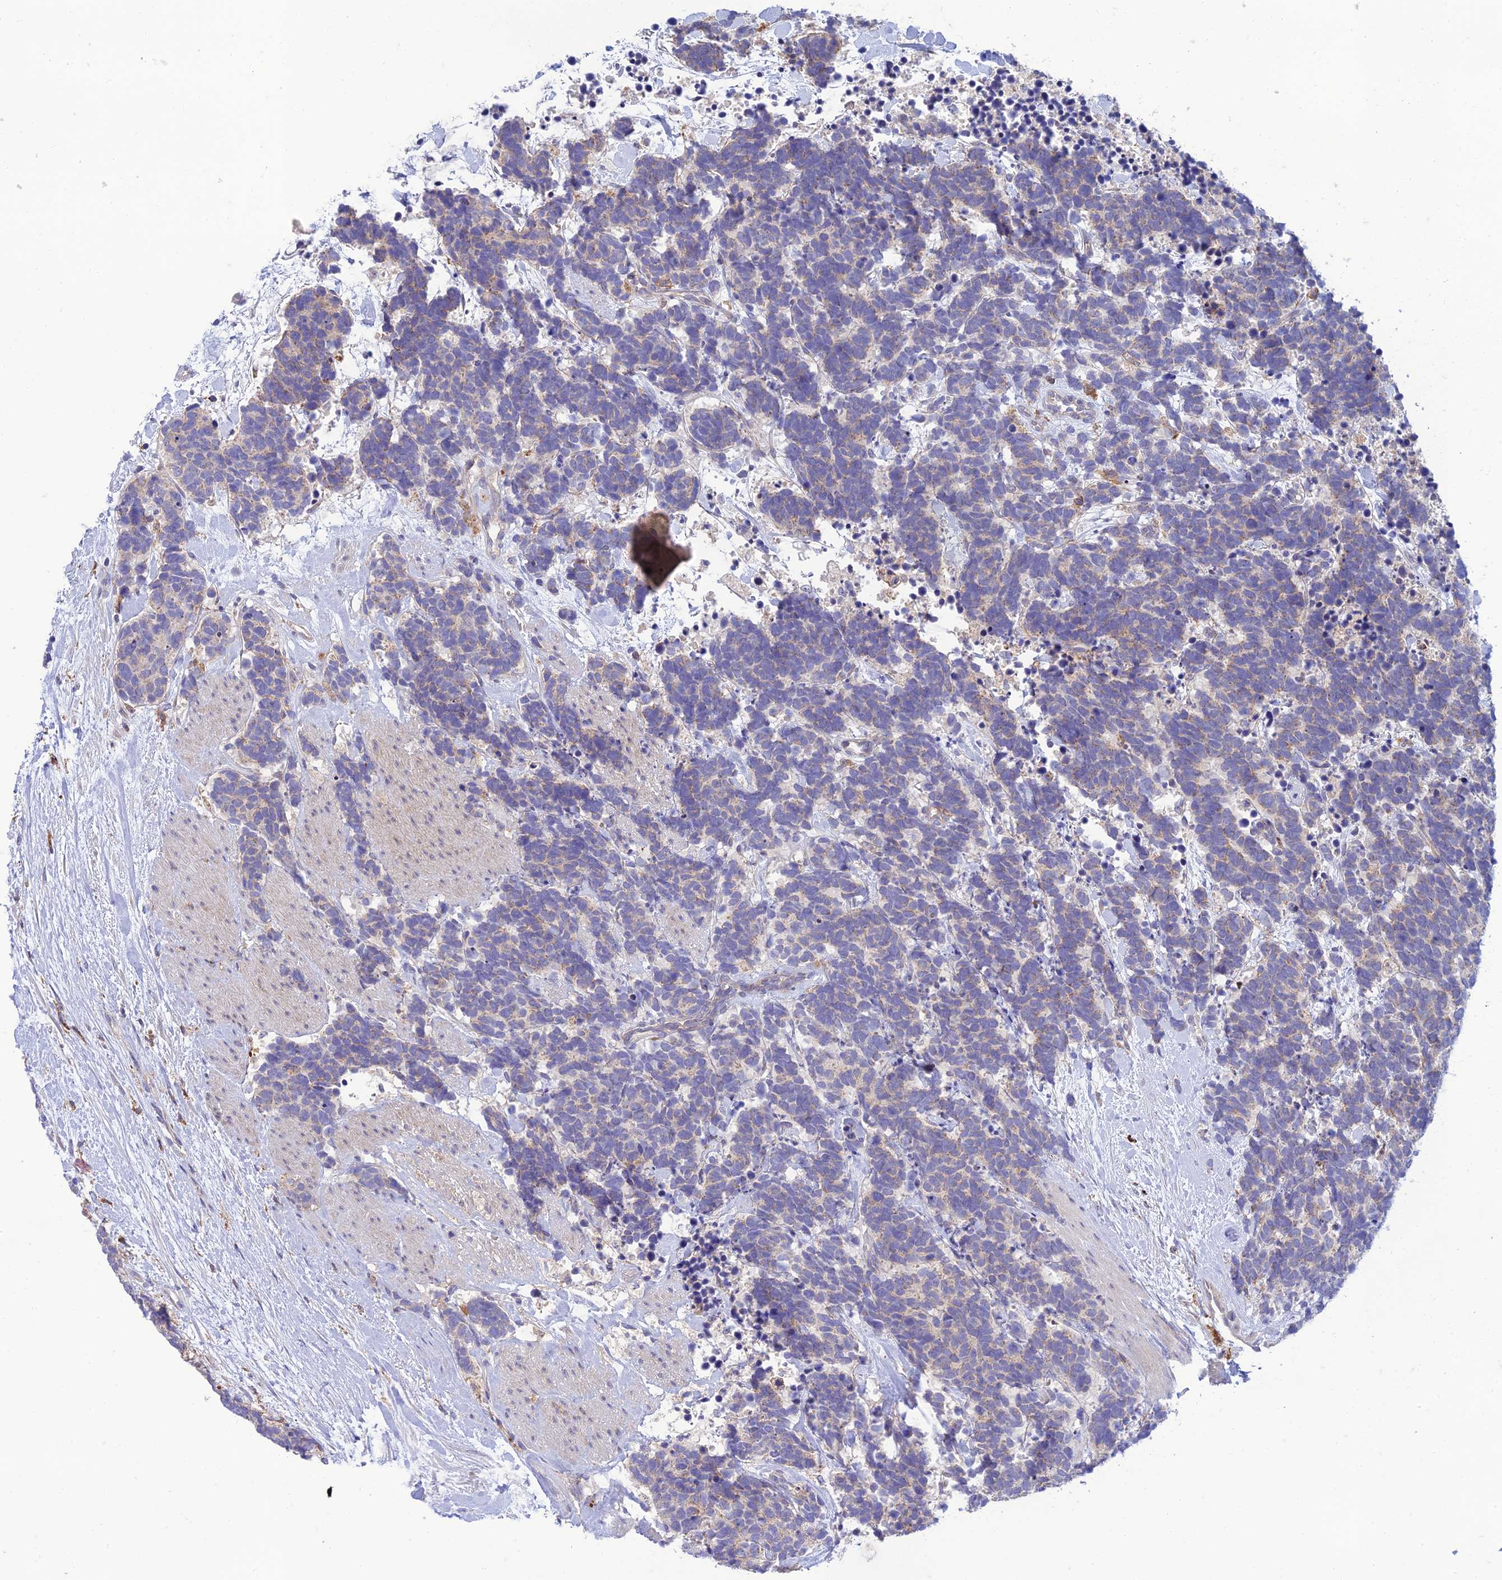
{"staining": {"intensity": "weak", "quantity": "25%-75%", "location": "cytoplasmic/membranous"}, "tissue": "carcinoid", "cell_type": "Tumor cells", "image_type": "cancer", "snomed": [{"axis": "morphology", "description": "Carcinoma, NOS"}, {"axis": "morphology", "description": "Carcinoid, malignant, NOS"}, {"axis": "topography", "description": "Prostate"}], "caption": "DAB immunohistochemical staining of human carcinoid (malignant) displays weak cytoplasmic/membranous protein positivity in about 25%-75% of tumor cells. The protein of interest is shown in brown color, while the nuclei are stained blue.", "gene": "IRAK3", "patient": {"sex": "male", "age": 57}}